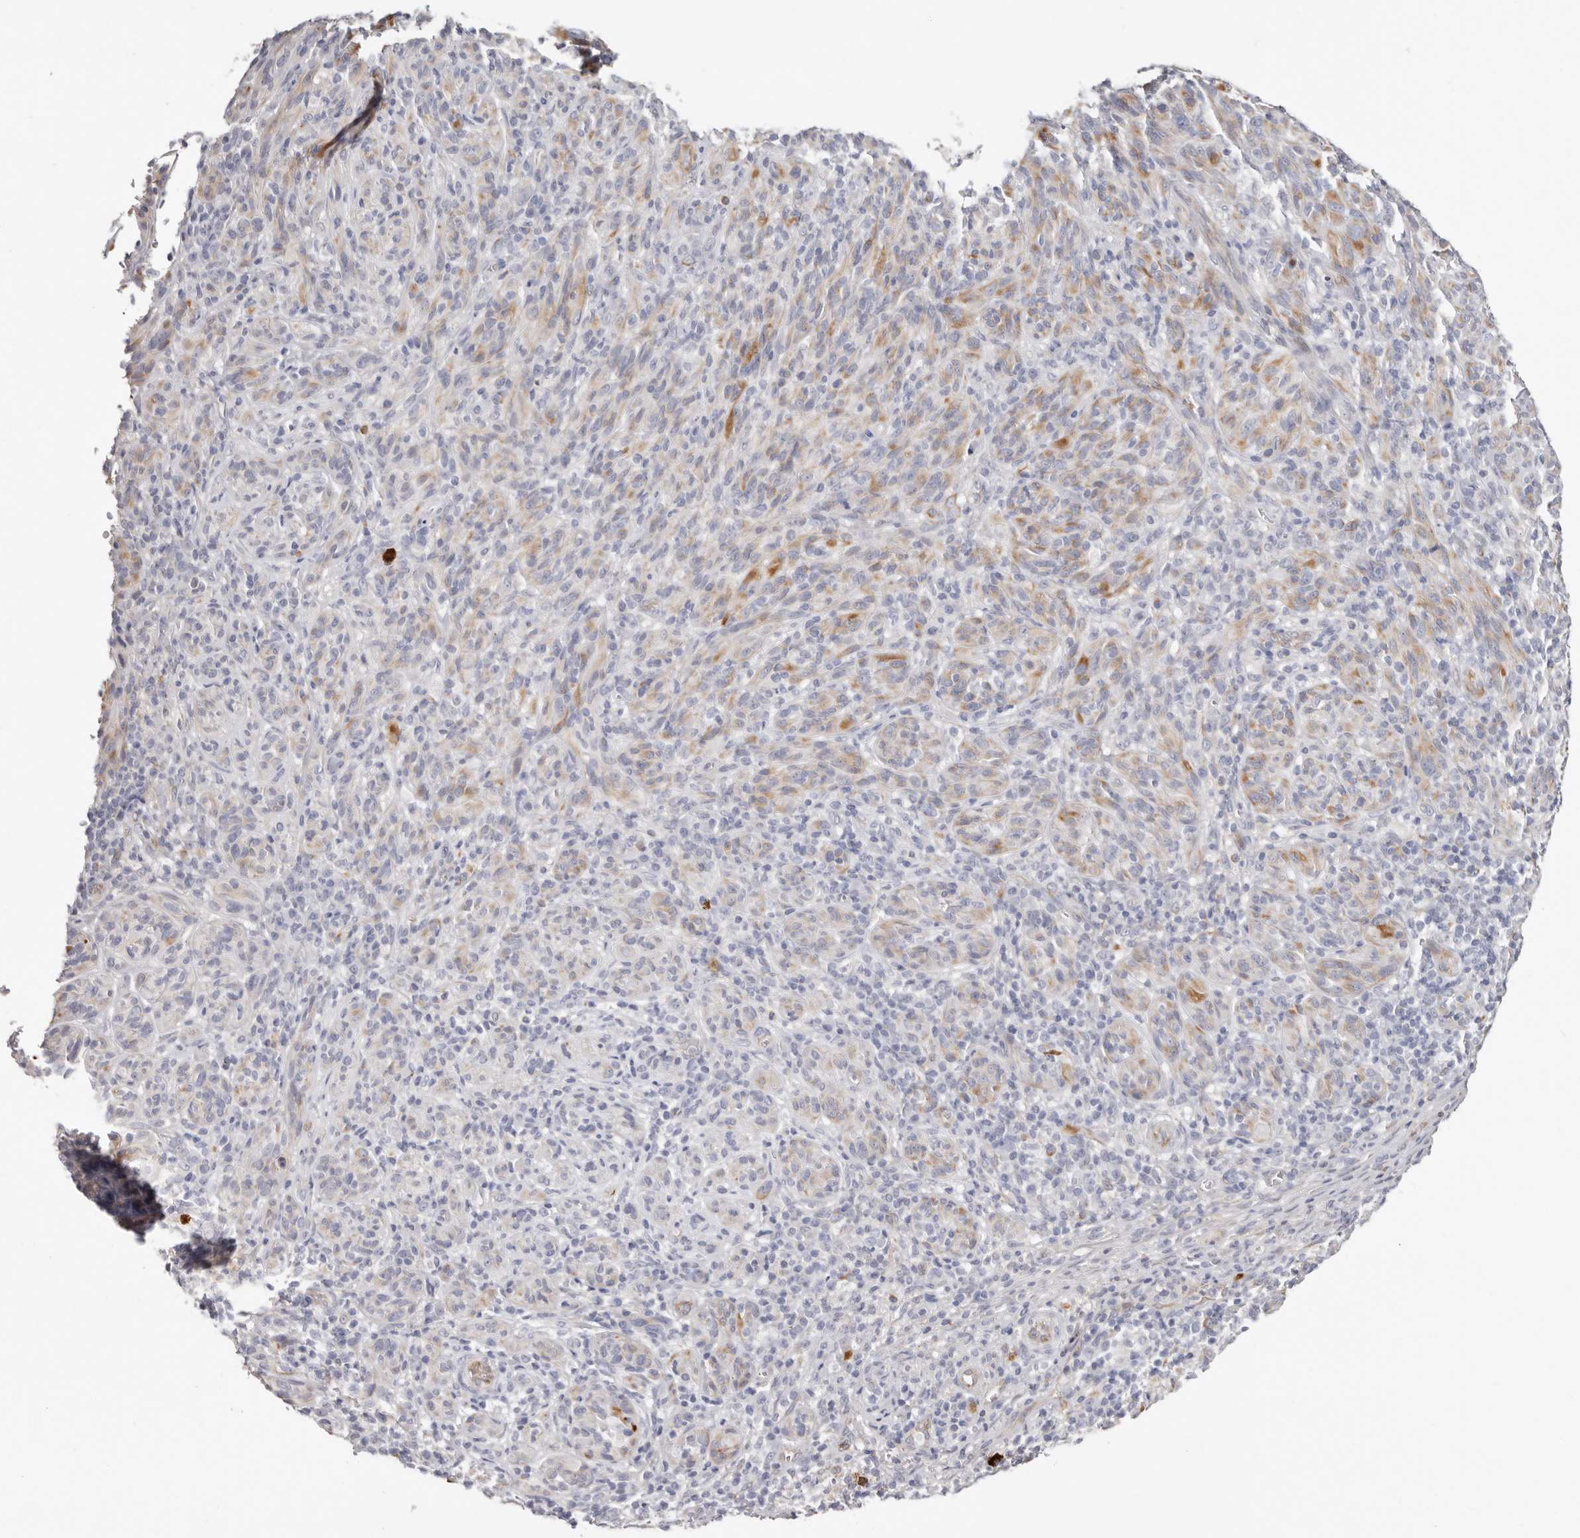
{"staining": {"intensity": "weak", "quantity": "<25%", "location": "cytoplasmic/membranous"}, "tissue": "melanoma", "cell_type": "Tumor cells", "image_type": "cancer", "snomed": [{"axis": "morphology", "description": "Malignant melanoma, NOS"}, {"axis": "topography", "description": "Skin of head"}], "caption": "High power microscopy micrograph of an IHC histopathology image of malignant melanoma, revealing no significant expression in tumor cells. Brightfield microscopy of IHC stained with DAB (brown) and hematoxylin (blue), captured at high magnification.", "gene": "PKDCC", "patient": {"sex": "male", "age": 96}}